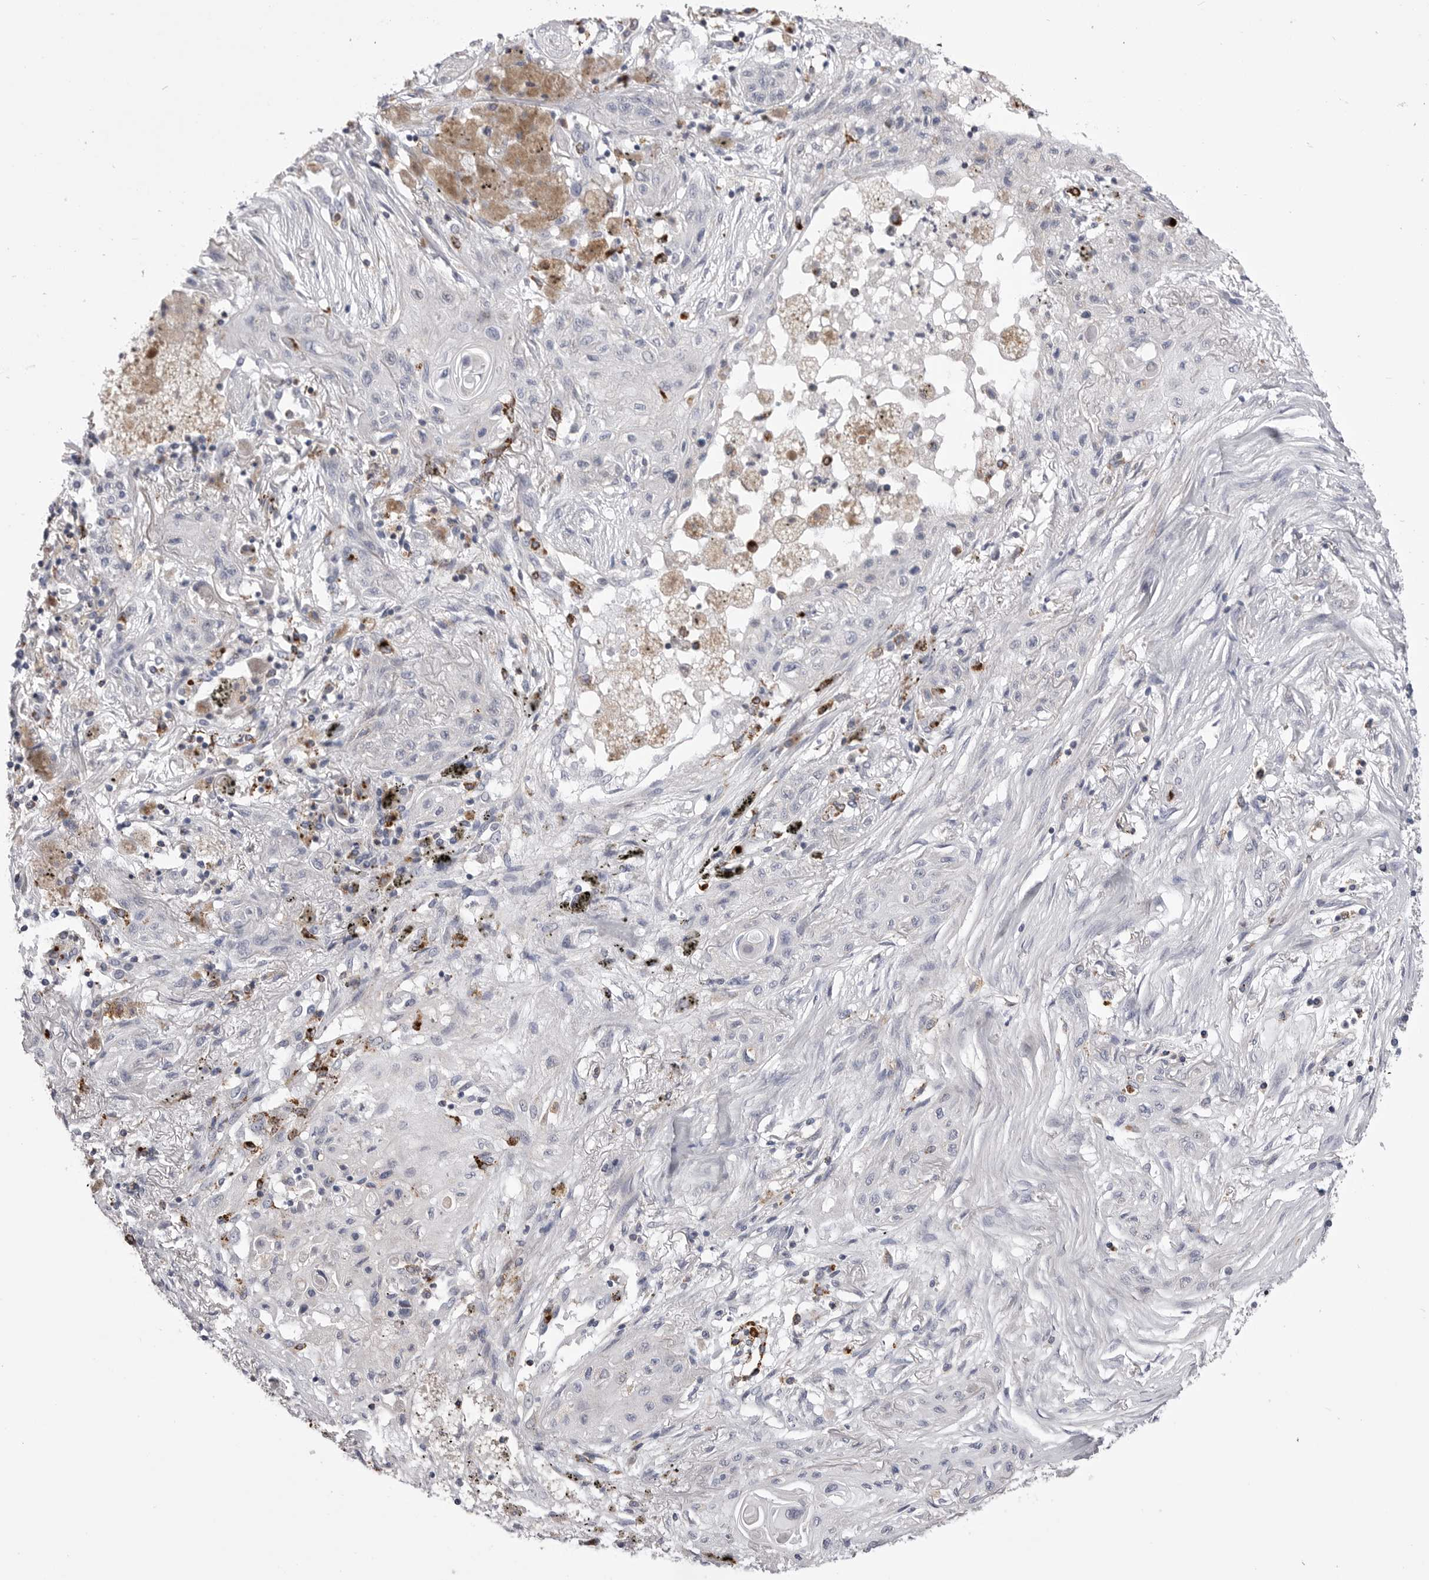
{"staining": {"intensity": "negative", "quantity": "none", "location": "none"}, "tissue": "lung cancer", "cell_type": "Tumor cells", "image_type": "cancer", "snomed": [{"axis": "morphology", "description": "Squamous cell carcinoma, NOS"}, {"axis": "topography", "description": "Lung"}], "caption": "A photomicrograph of human lung cancer (squamous cell carcinoma) is negative for staining in tumor cells.", "gene": "PSPN", "patient": {"sex": "female", "age": 47}}